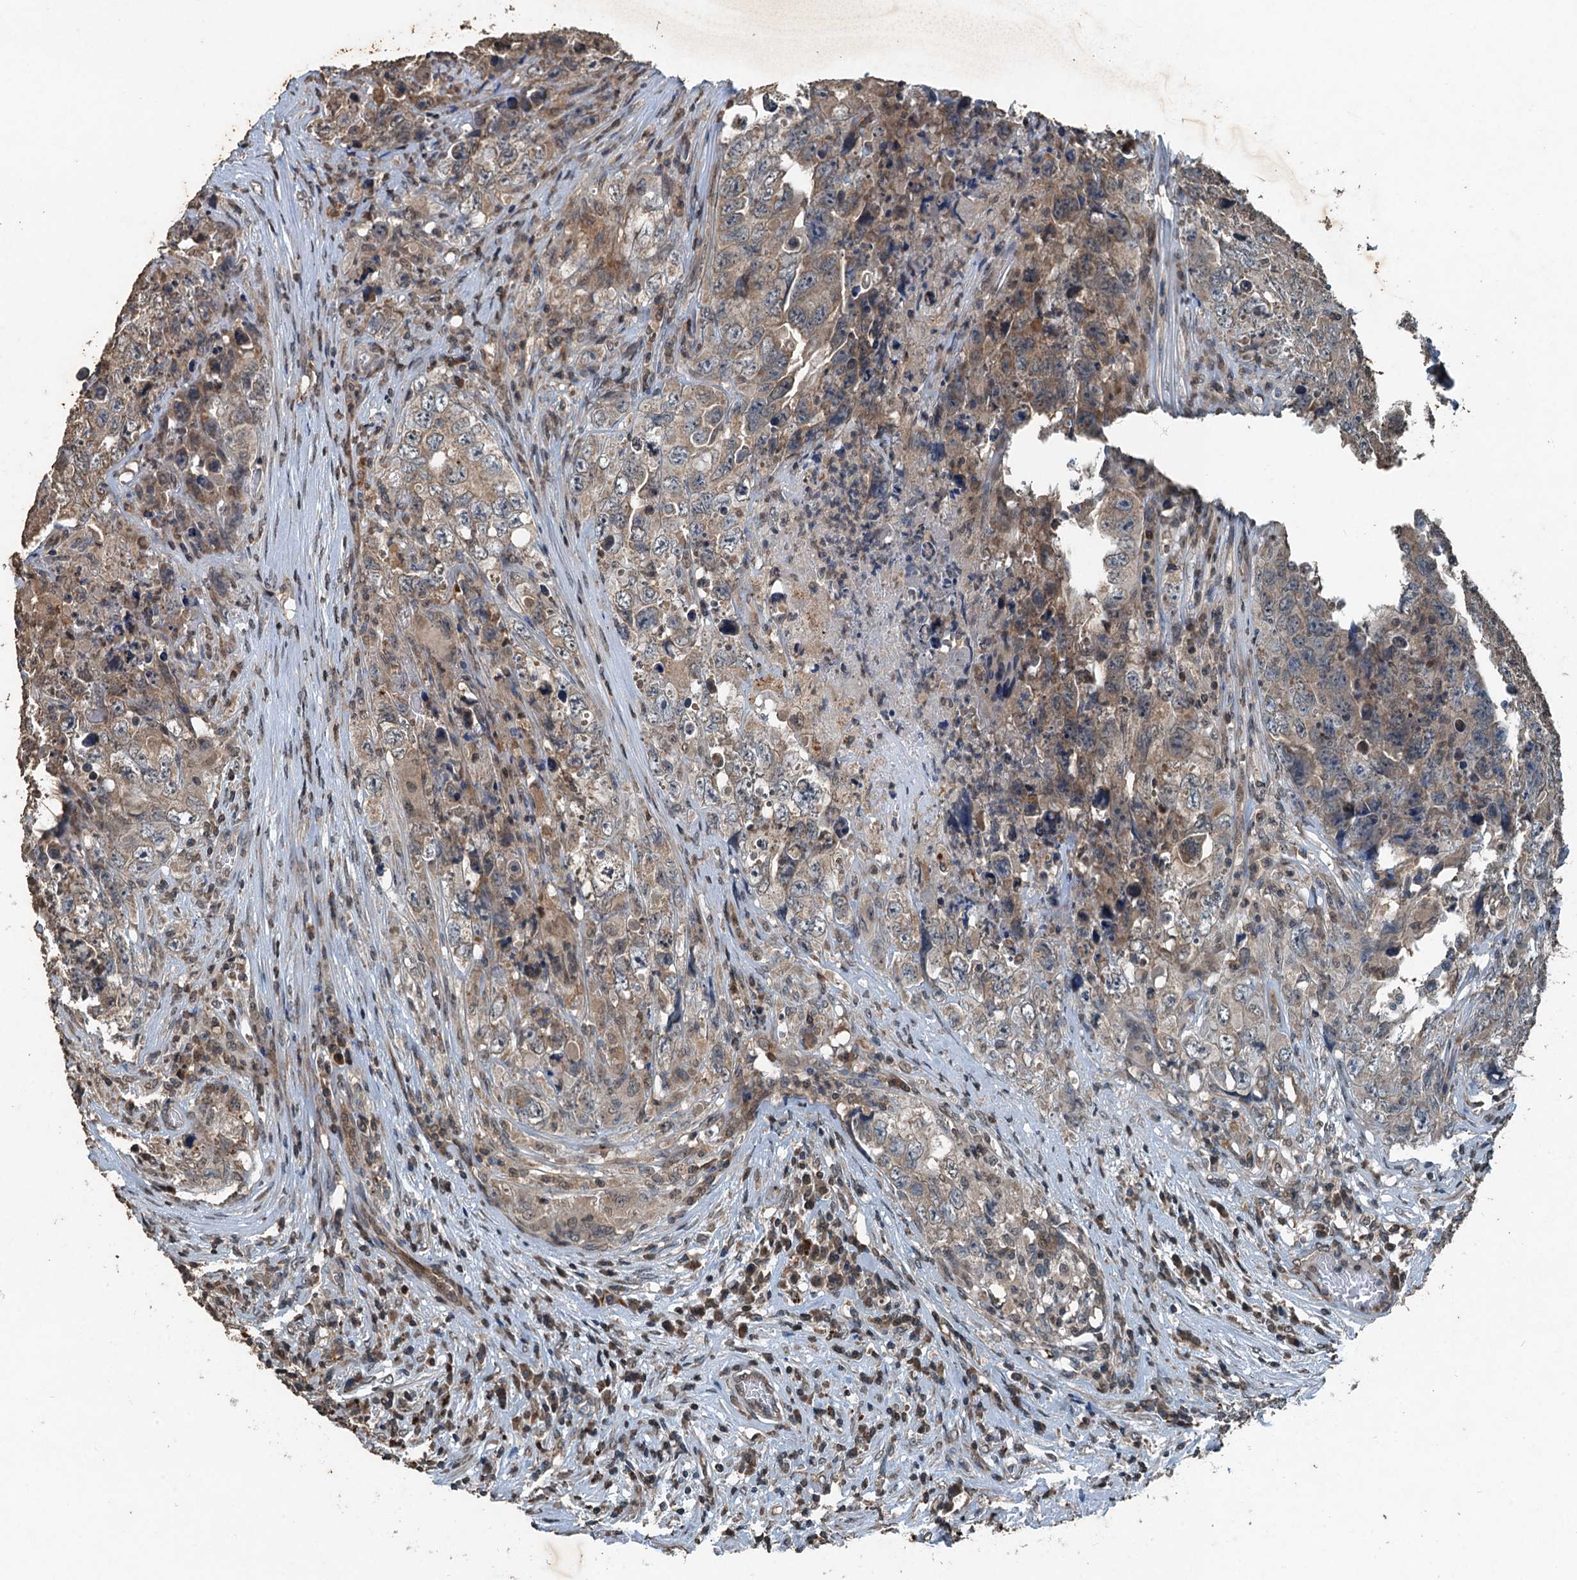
{"staining": {"intensity": "weak", "quantity": ">75%", "location": "cytoplasmic/membranous"}, "tissue": "testis cancer", "cell_type": "Tumor cells", "image_type": "cancer", "snomed": [{"axis": "morphology", "description": "Seminoma, NOS"}, {"axis": "morphology", "description": "Carcinoma, Embryonal, NOS"}, {"axis": "topography", "description": "Testis"}], "caption": "Immunohistochemistry (DAB (3,3'-diaminobenzidine)) staining of testis seminoma displays weak cytoplasmic/membranous protein positivity in approximately >75% of tumor cells.", "gene": "TCTN1", "patient": {"sex": "male", "age": 43}}